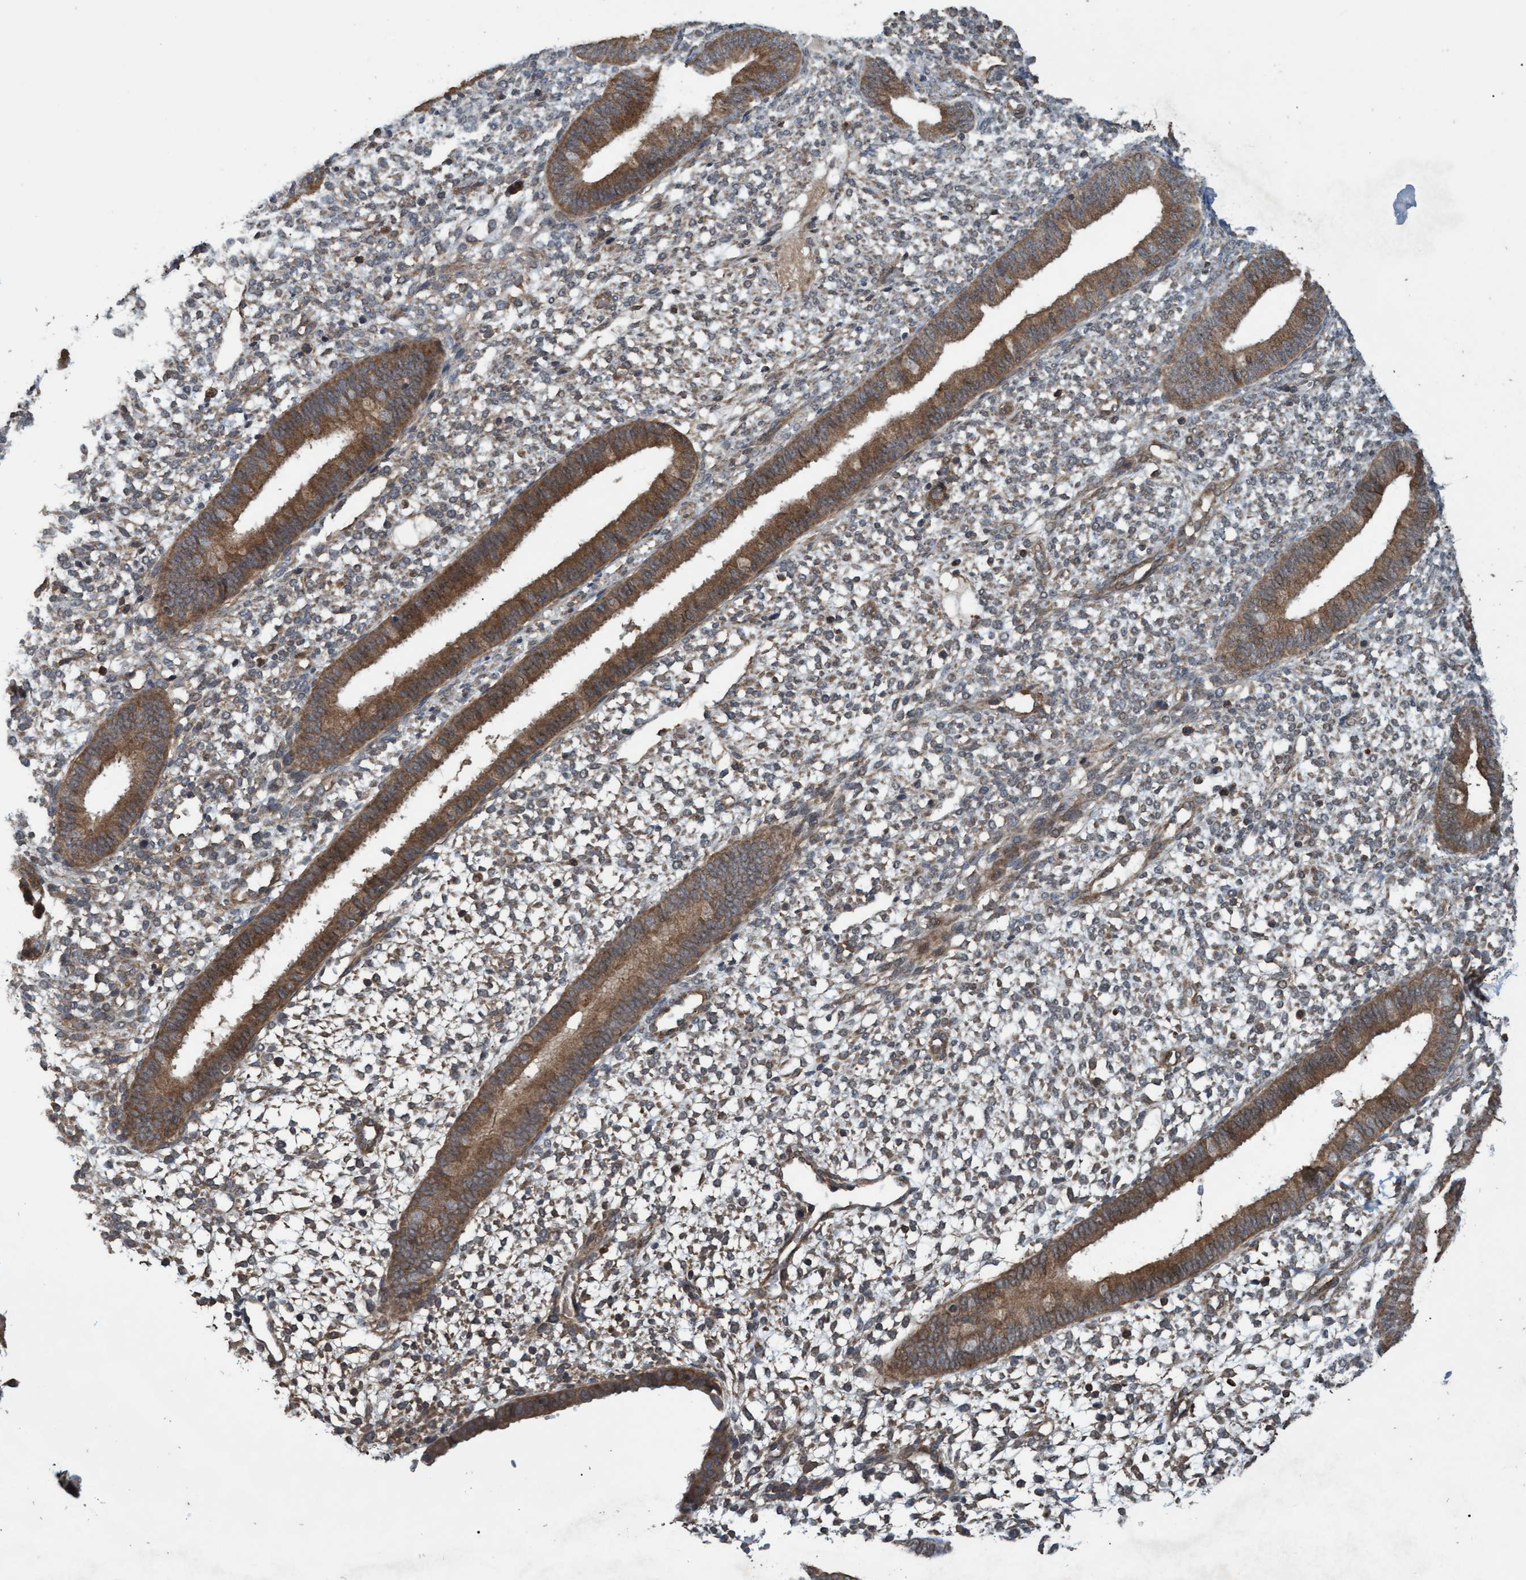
{"staining": {"intensity": "moderate", "quantity": "25%-75%", "location": "cytoplasmic/membranous"}, "tissue": "endometrium", "cell_type": "Cells in endometrial stroma", "image_type": "normal", "snomed": [{"axis": "morphology", "description": "Normal tissue, NOS"}, {"axis": "topography", "description": "Endometrium"}], "caption": "Endometrium stained with DAB immunohistochemistry (IHC) shows medium levels of moderate cytoplasmic/membranous positivity in approximately 25%-75% of cells in endometrial stroma.", "gene": "GGT6", "patient": {"sex": "female", "age": 46}}